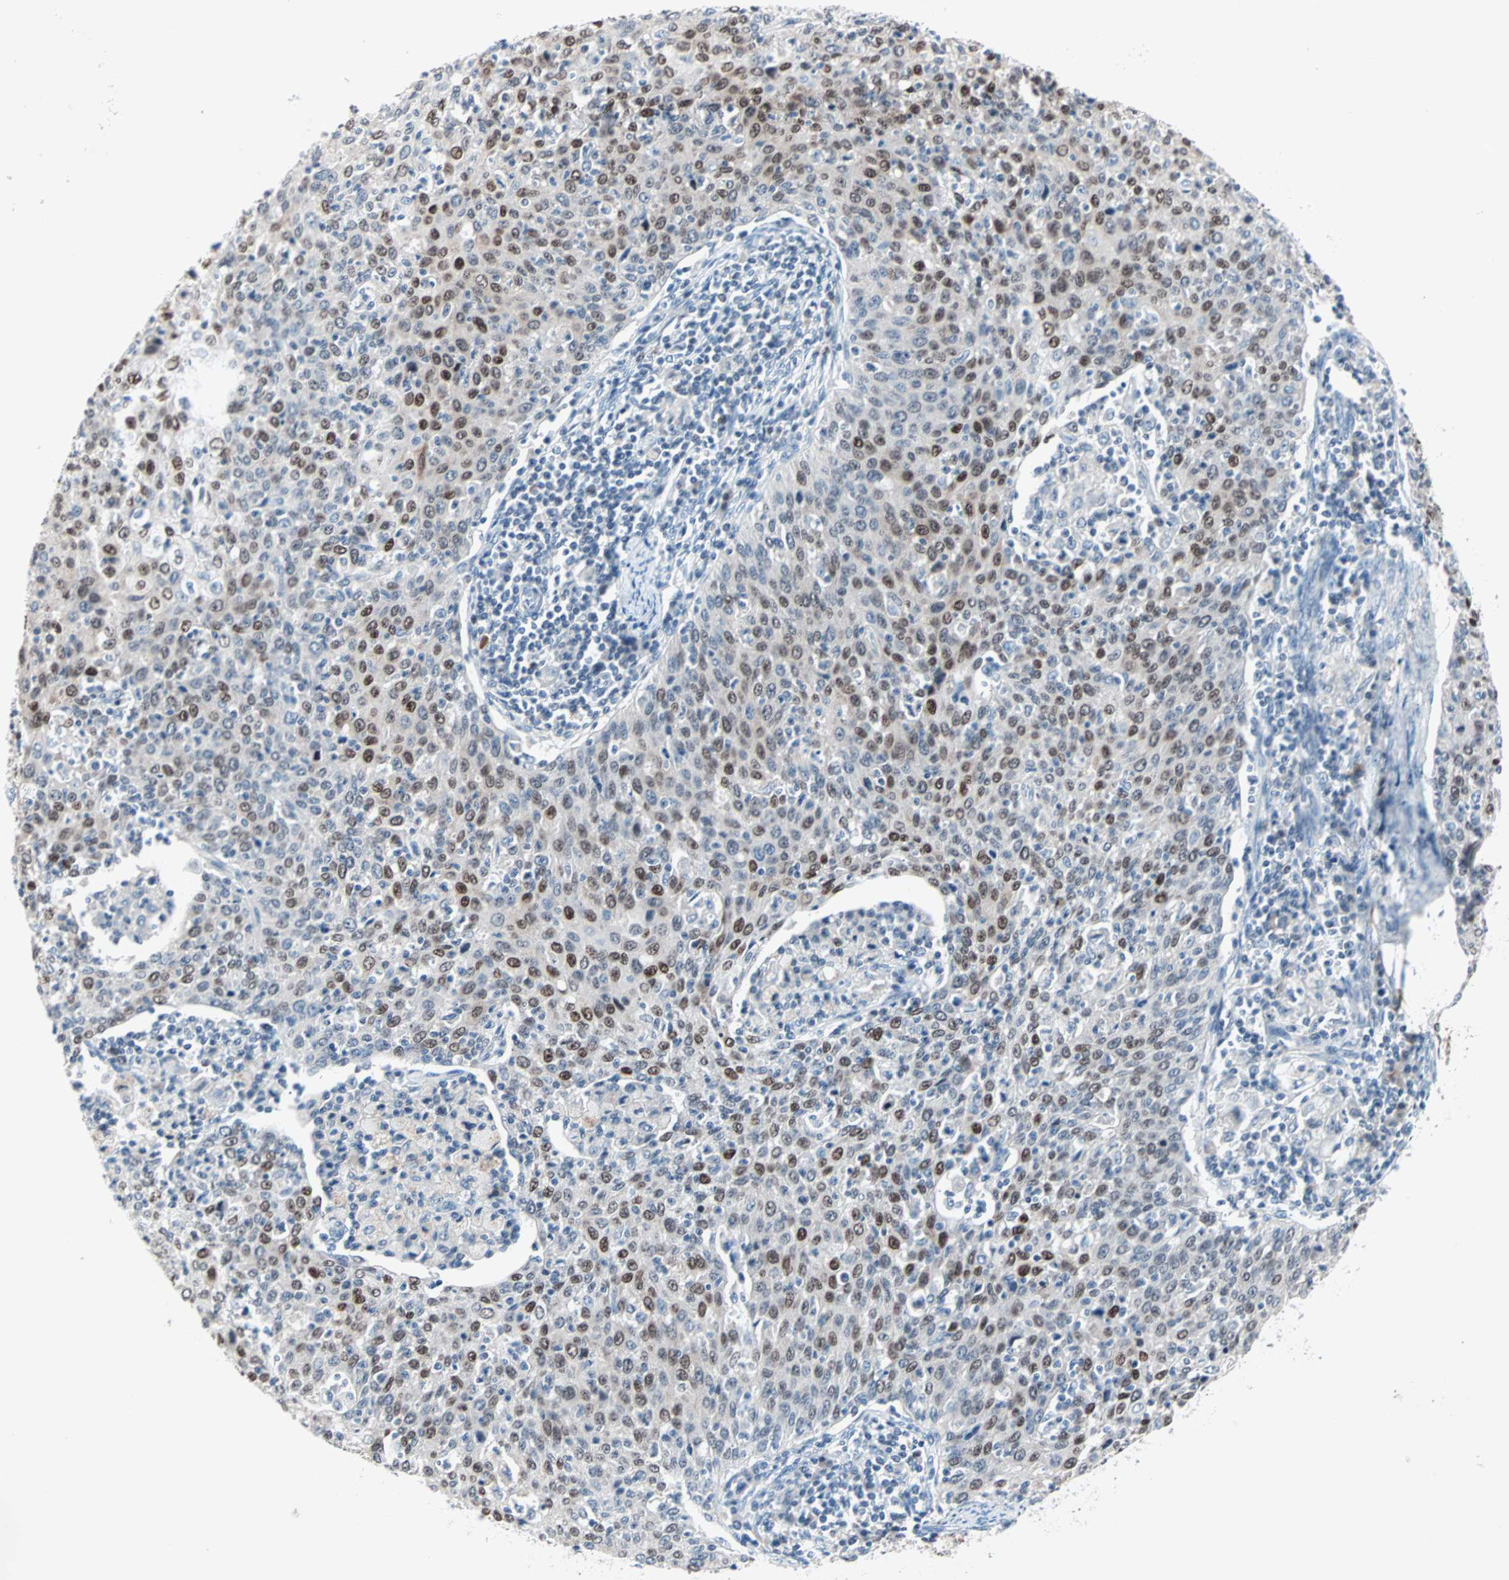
{"staining": {"intensity": "strong", "quantity": "25%-75%", "location": "nuclear"}, "tissue": "cervical cancer", "cell_type": "Tumor cells", "image_type": "cancer", "snomed": [{"axis": "morphology", "description": "Squamous cell carcinoma, NOS"}, {"axis": "topography", "description": "Cervix"}], "caption": "The photomicrograph demonstrates immunohistochemical staining of cervical cancer (squamous cell carcinoma). There is strong nuclear expression is identified in approximately 25%-75% of tumor cells. (Brightfield microscopy of DAB IHC at high magnification).", "gene": "CCNE2", "patient": {"sex": "female", "age": 38}}